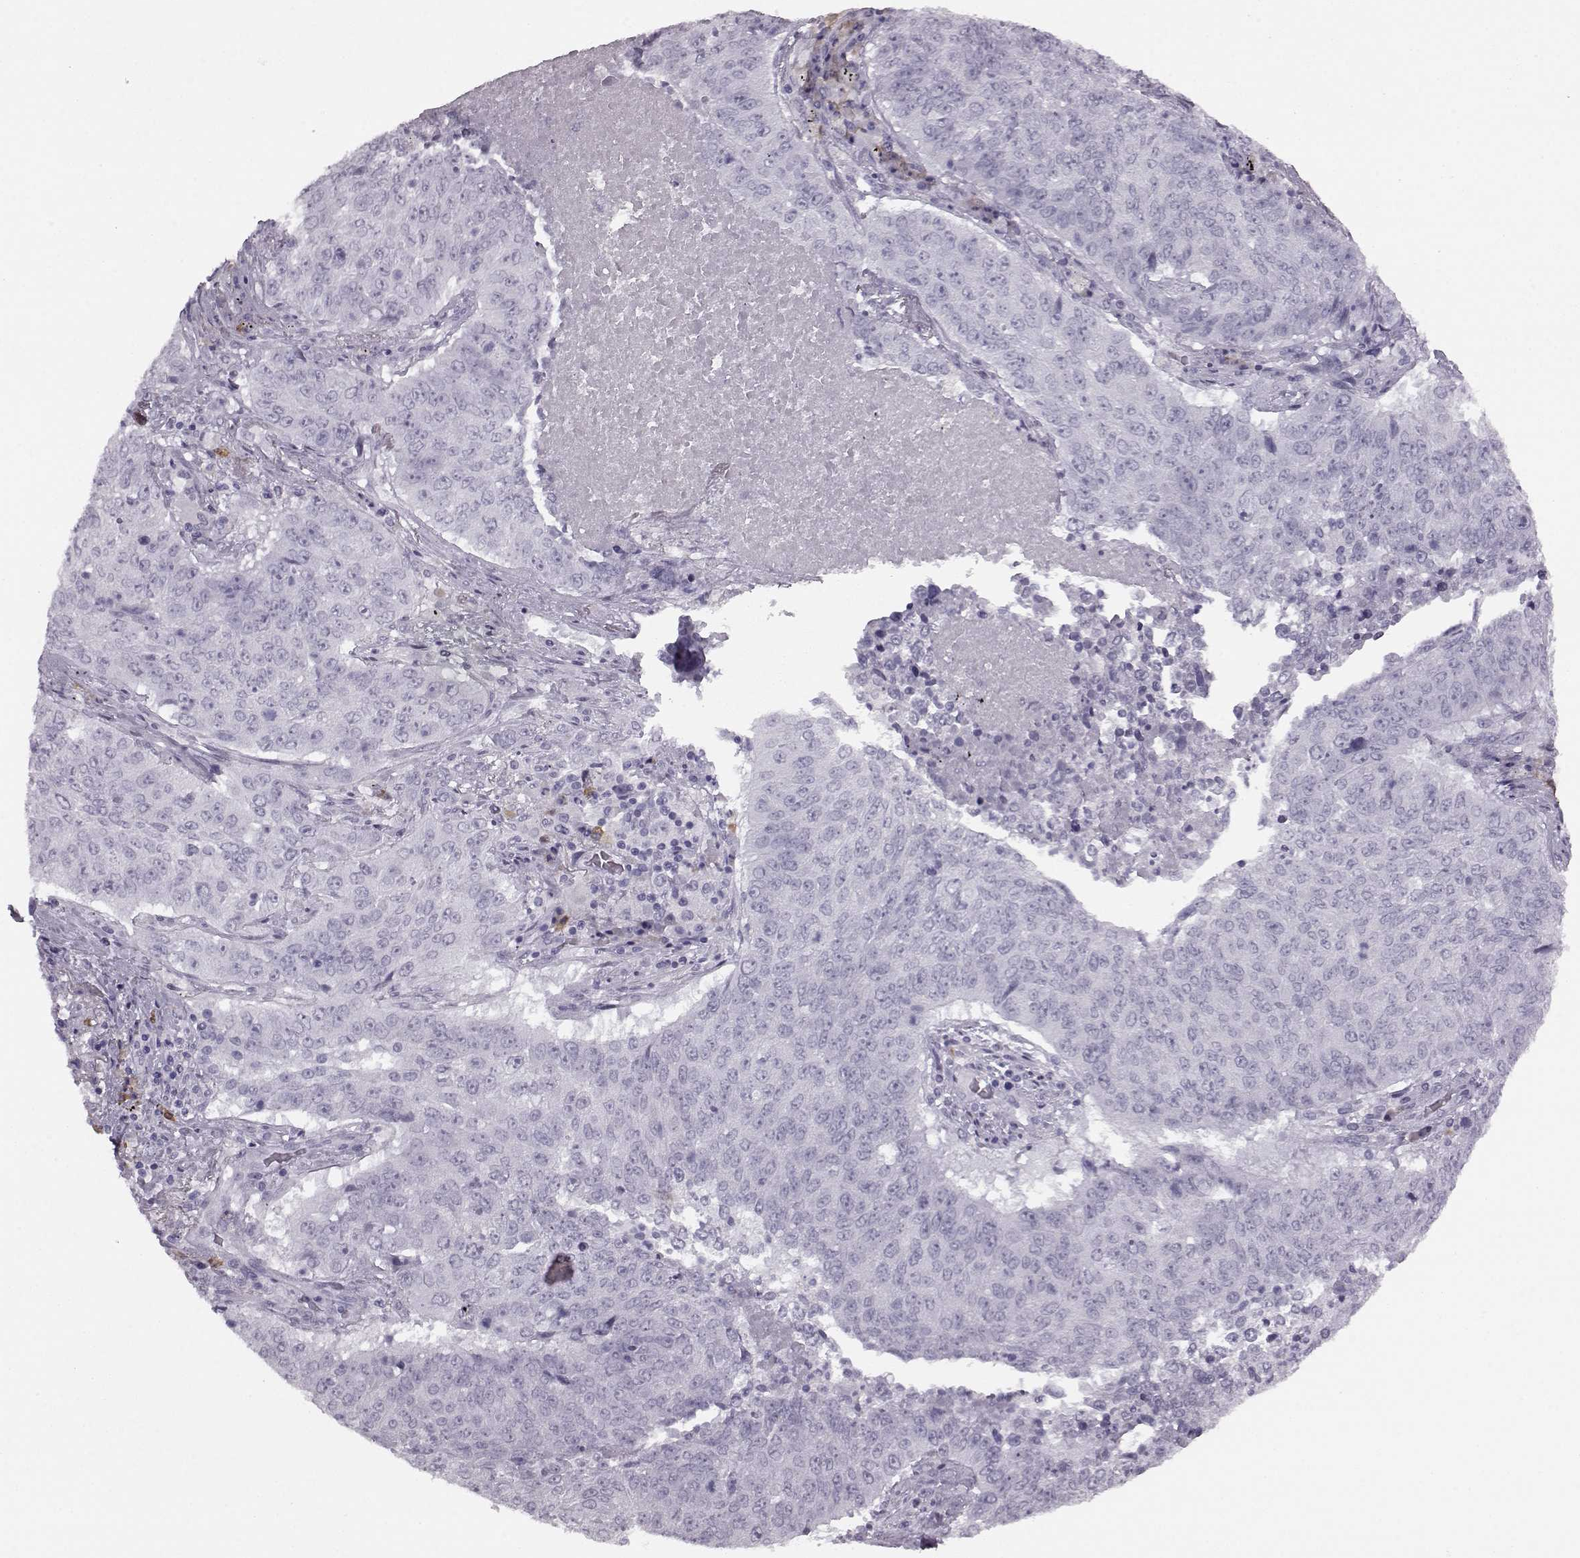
{"staining": {"intensity": "negative", "quantity": "none", "location": "none"}, "tissue": "lung cancer", "cell_type": "Tumor cells", "image_type": "cancer", "snomed": [{"axis": "morphology", "description": "Normal tissue, NOS"}, {"axis": "morphology", "description": "Squamous cell carcinoma, NOS"}, {"axis": "topography", "description": "Bronchus"}, {"axis": "topography", "description": "Lung"}], "caption": "The IHC micrograph has no significant staining in tumor cells of lung cancer tissue. Nuclei are stained in blue.", "gene": "JSRP1", "patient": {"sex": "male", "age": 64}}